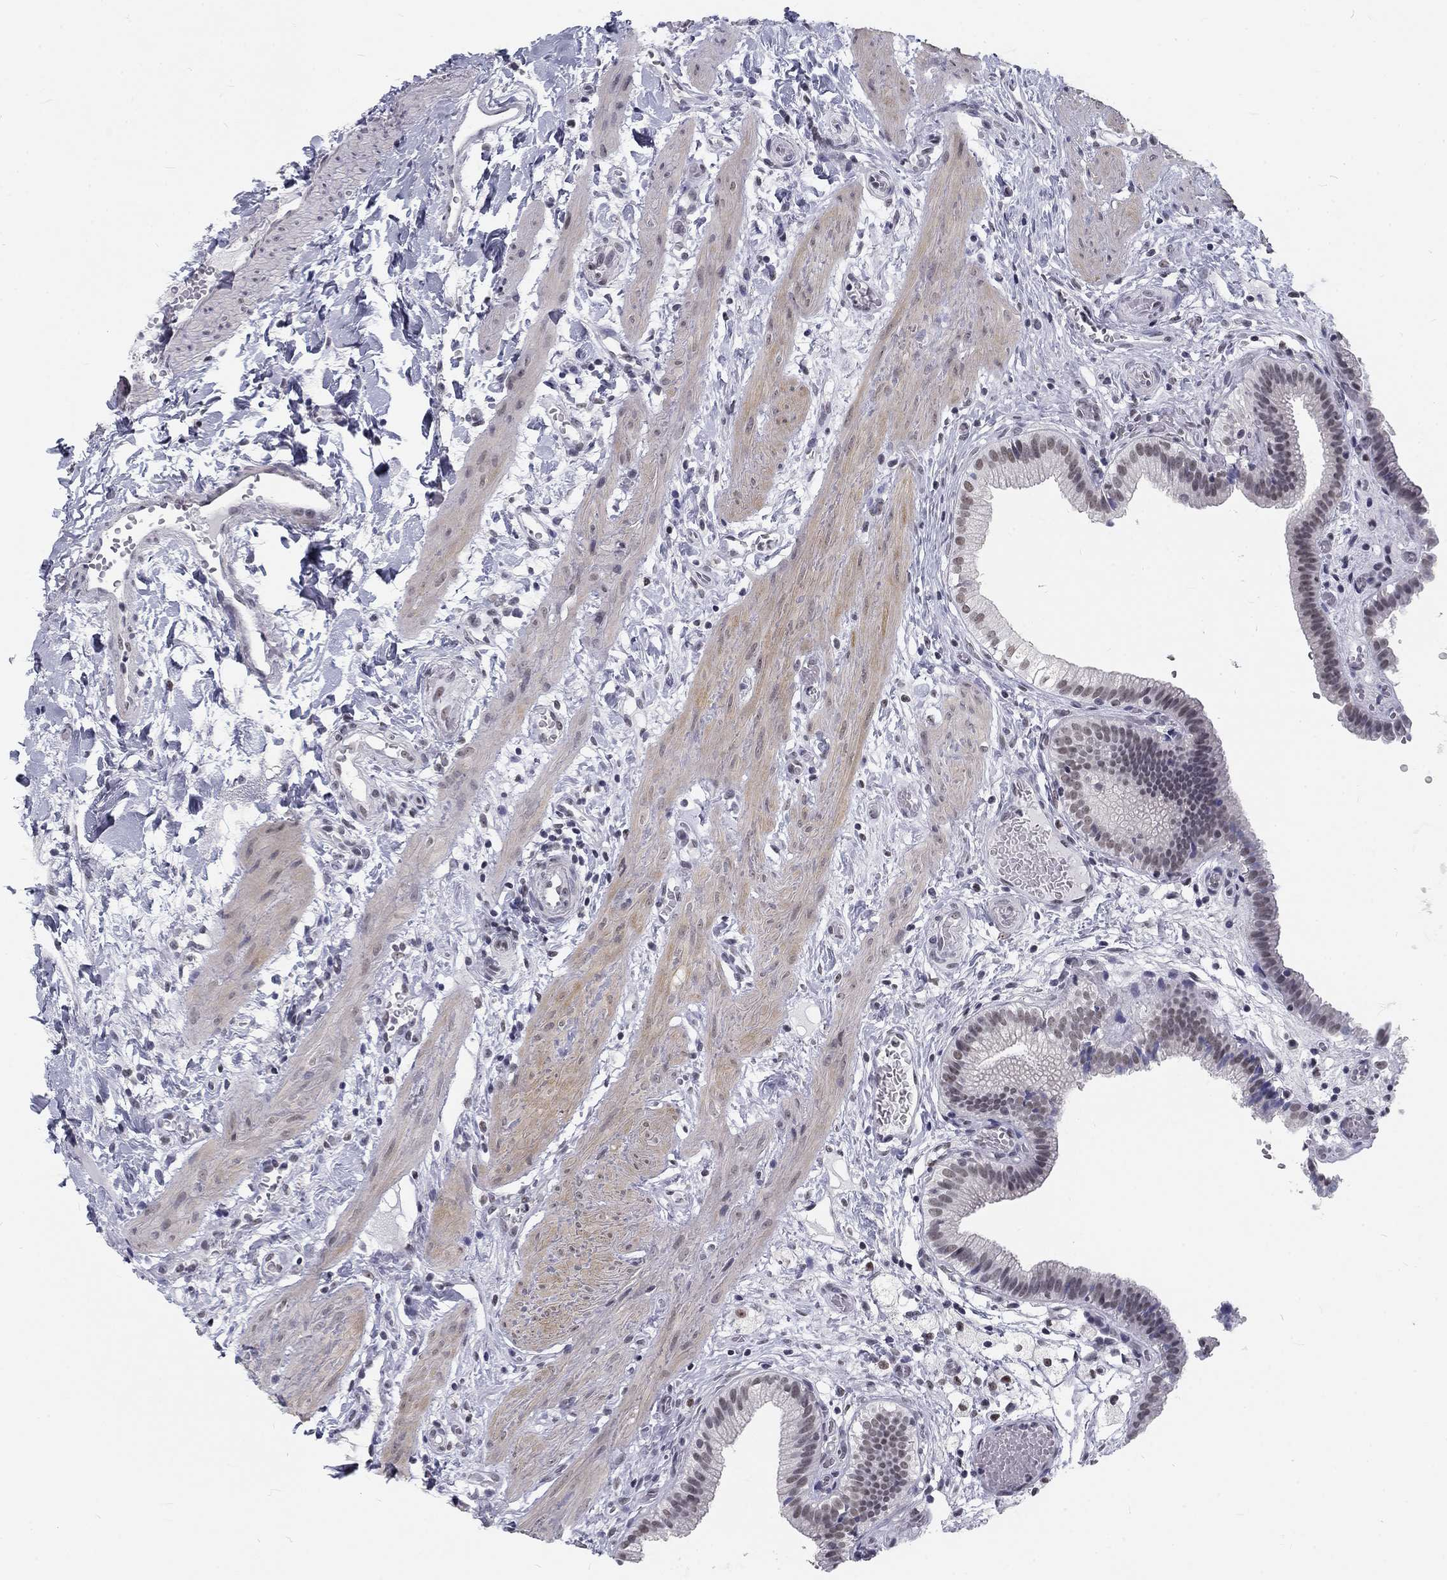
{"staining": {"intensity": "weak", "quantity": "<25%", "location": "nuclear"}, "tissue": "gallbladder", "cell_type": "Glandular cells", "image_type": "normal", "snomed": [{"axis": "morphology", "description": "Normal tissue, NOS"}, {"axis": "topography", "description": "Gallbladder"}], "caption": "Immunohistochemical staining of normal gallbladder demonstrates no significant positivity in glandular cells. (DAB (3,3'-diaminobenzidine) immunohistochemistry visualized using brightfield microscopy, high magnification).", "gene": "SNORC", "patient": {"sex": "female", "age": 24}}